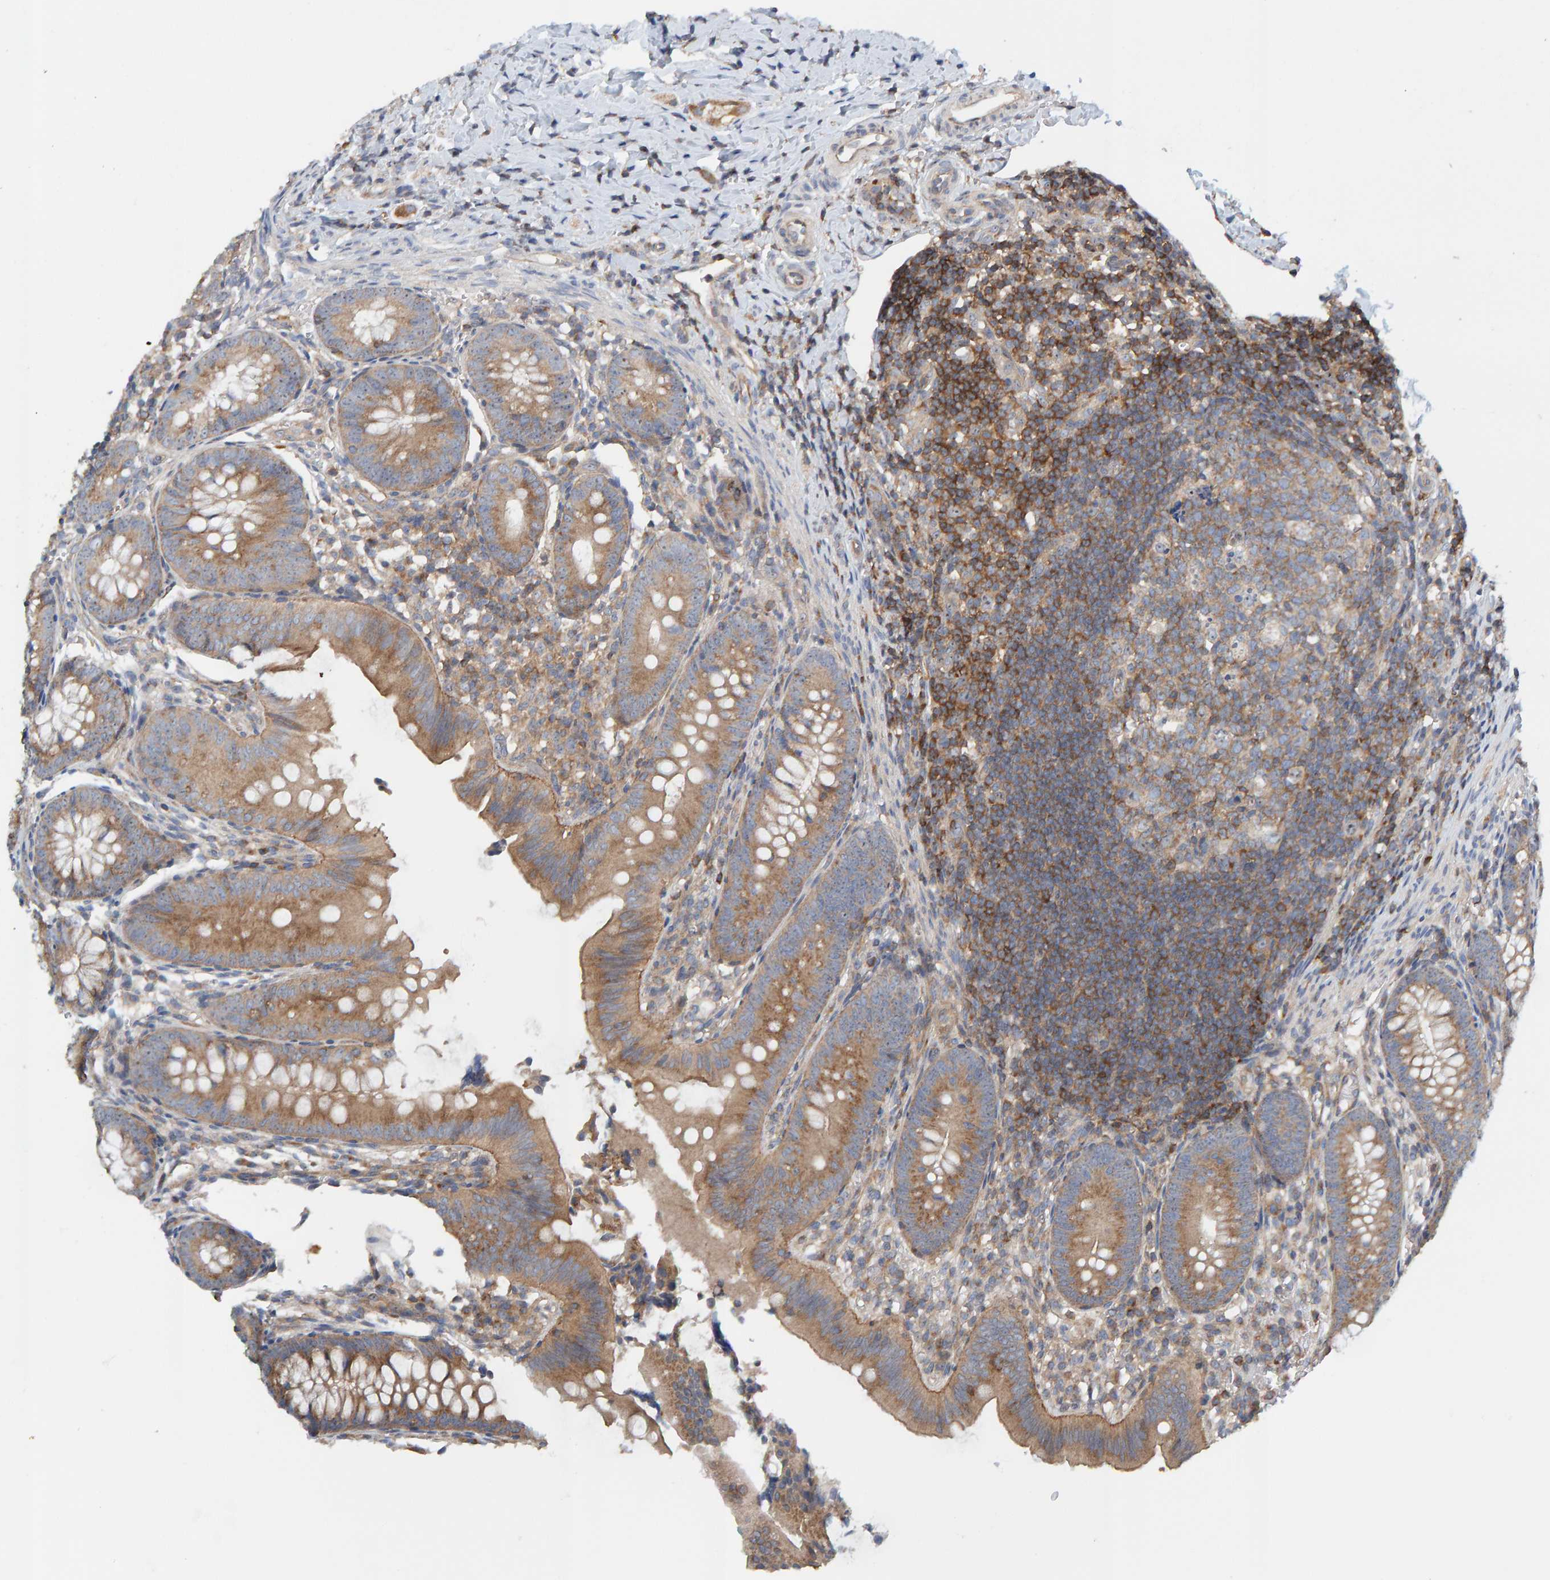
{"staining": {"intensity": "moderate", "quantity": ">75%", "location": "cytoplasmic/membranous"}, "tissue": "appendix", "cell_type": "Glandular cells", "image_type": "normal", "snomed": [{"axis": "morphology", "description": "Normal tissue, NOS"}, {"axis": "topography", "description": "Appendix"}], "caption": "Immunohistochemistry (IHC) of unremarkable human appendix demonstrates medium levels of moderate cytoplasmic/membranous expression in approximately >75% of glandular cells.", "gene": "CCM2", "patient": {"sex": "male", "age": 1}}